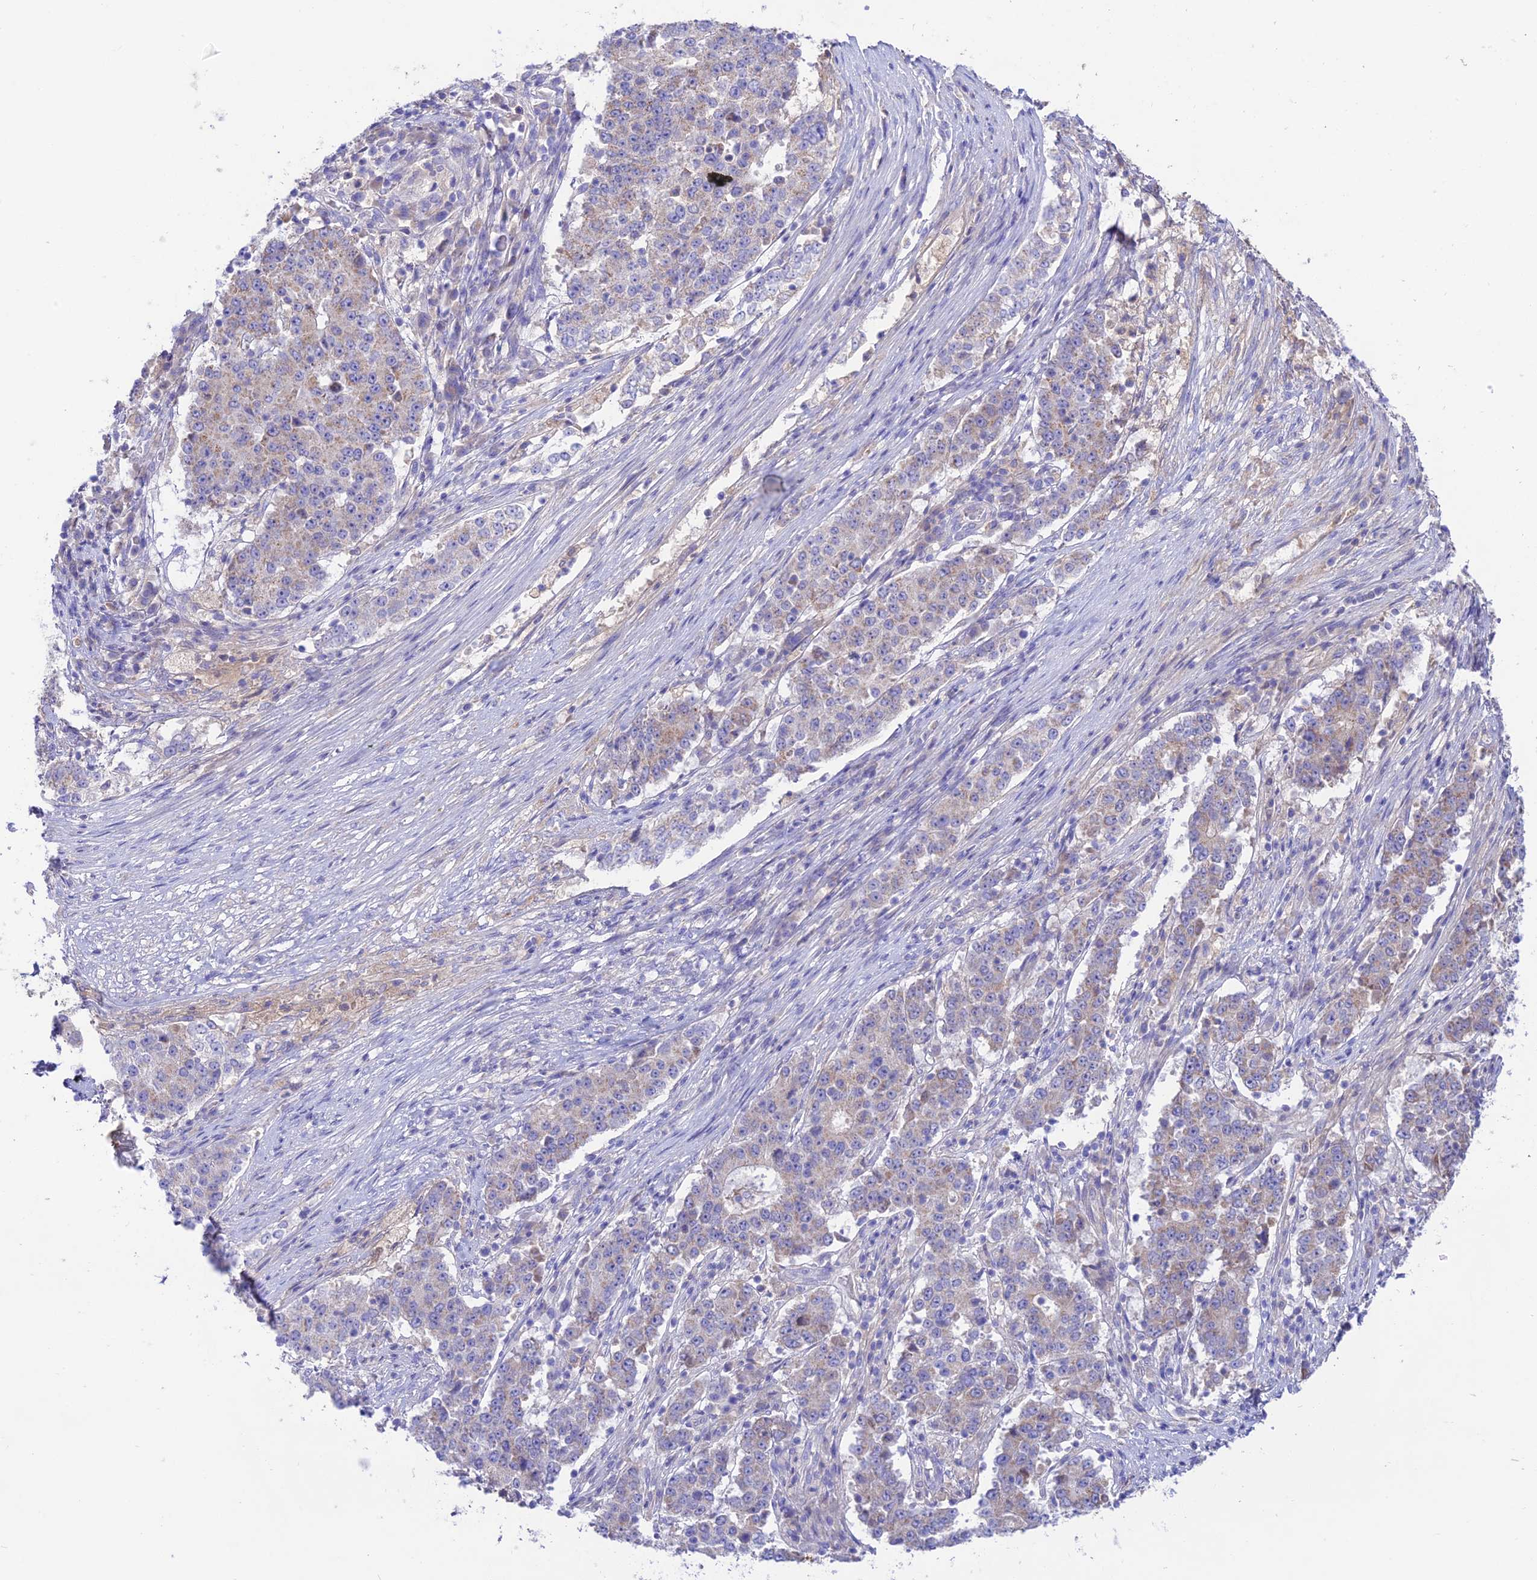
{"staining": {"intensity": "negative", "quantity": "none", "location": "none"}, "tissue": "stomach cancer", "cell_type": "Tumor cells", "image_type": "cancer", "snomed": [{"axis": "morphology", "description": "Adenocarcinoma, NOS"}, {"axis": "topography", "description": "Stomach"}], "caption": "A high-resolution photomicrograph shows immunohistochemistry staining of stomach adenocarcinoma, which reveals no significant expression in tumor cells.", "gene": "NLRP9", "patient": {"sex": "male", "age": 59}}